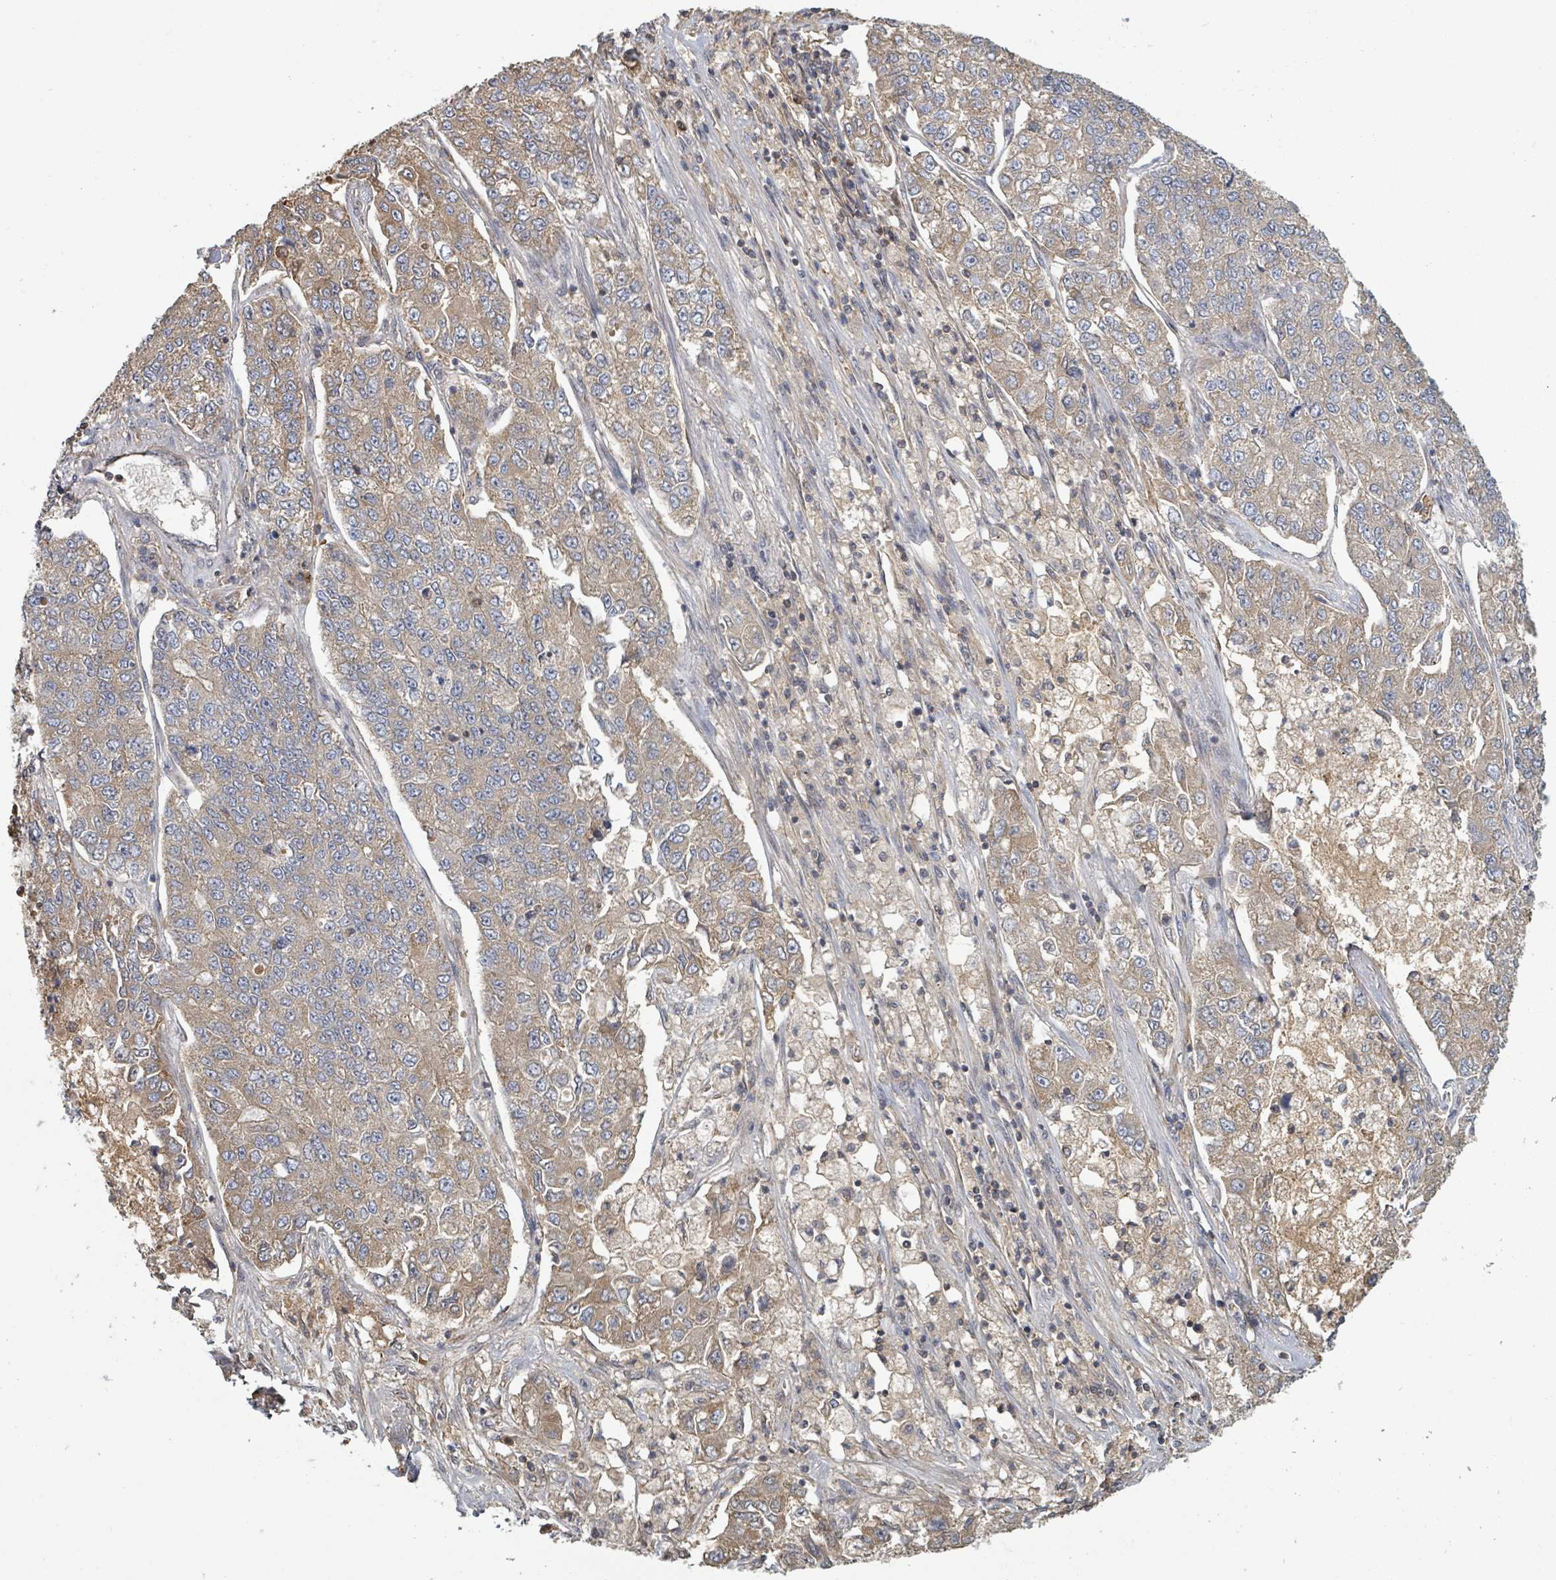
{"staining": {"intensity": "weak", "quantity": ">75%", "location": "cytoplasmic/membranous"}, "tissue": "lung cancer", "cell_type": "Tumor cells", "image_type": "cancer", "snomed": [{"axis": "morphology", "description": "Adenocarcinoma, NOS"}, {"axis": "topography", "description": "Lung"}], "caption": "Human lung cancer stained with a brown dye reveals weak cytoplasmic/membranous positive staining in about >75% of tumor cells.", "gene": "GABBR1", "patient": {"sex": "male", "age": 49}}